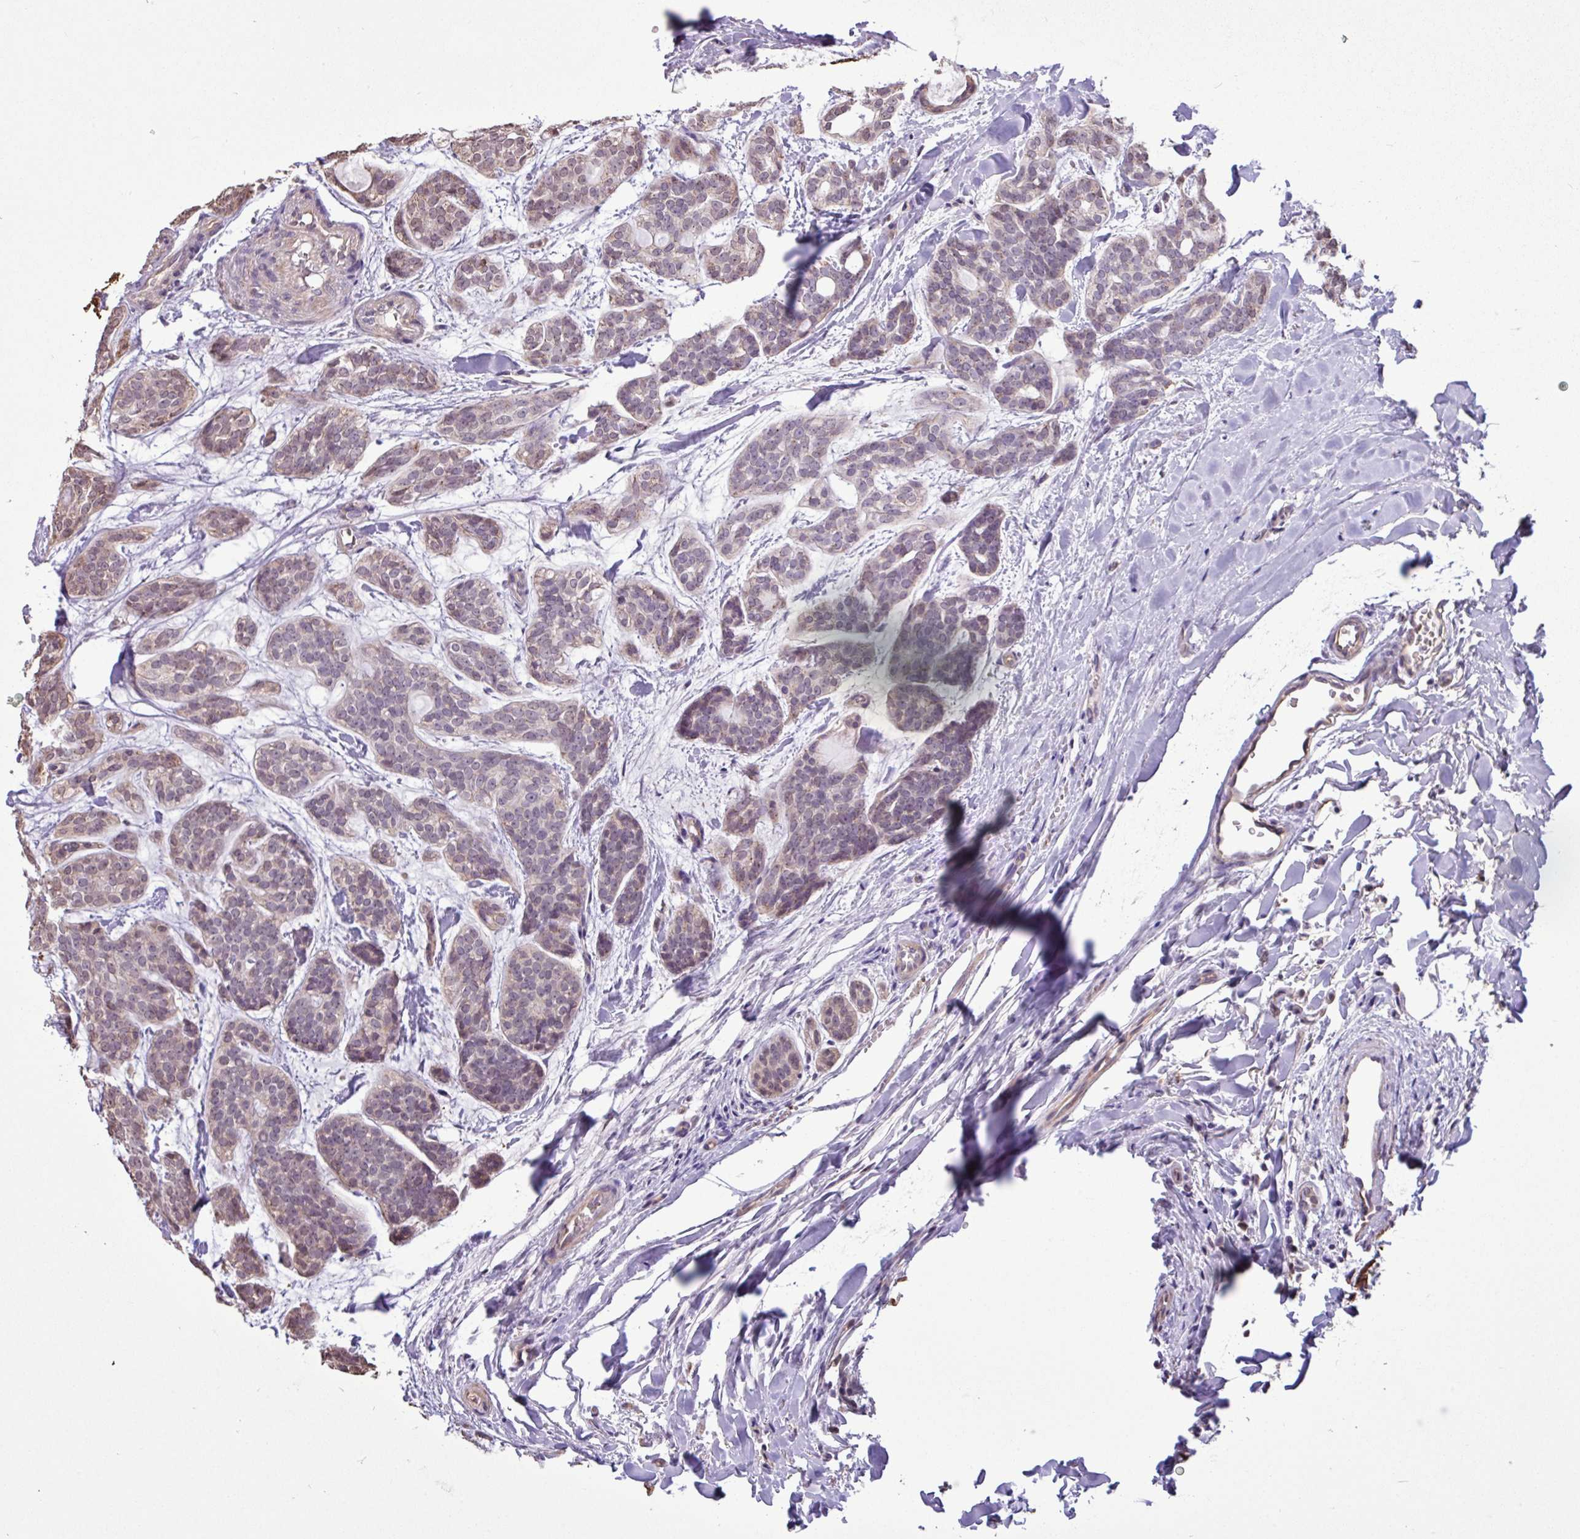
{"staining": {"intensity": "negative", "quantity": "none", "location": "none"}, "tissue": "head and neck cancer", "cell_type": "Tumor cells", "image_type": "cancer", "snomed": [{"axis": "morphology", "description": "Adenocarcinoma, NOS"}, {"axis": "topography", "description": "Head-Neck"}], "caption": "Micrograph shows no significant protein expression in tumor cells of adenocarcinoma (head and neck).", "gene": "CHST11", "patient": {"sex": "male", "age": 66}}